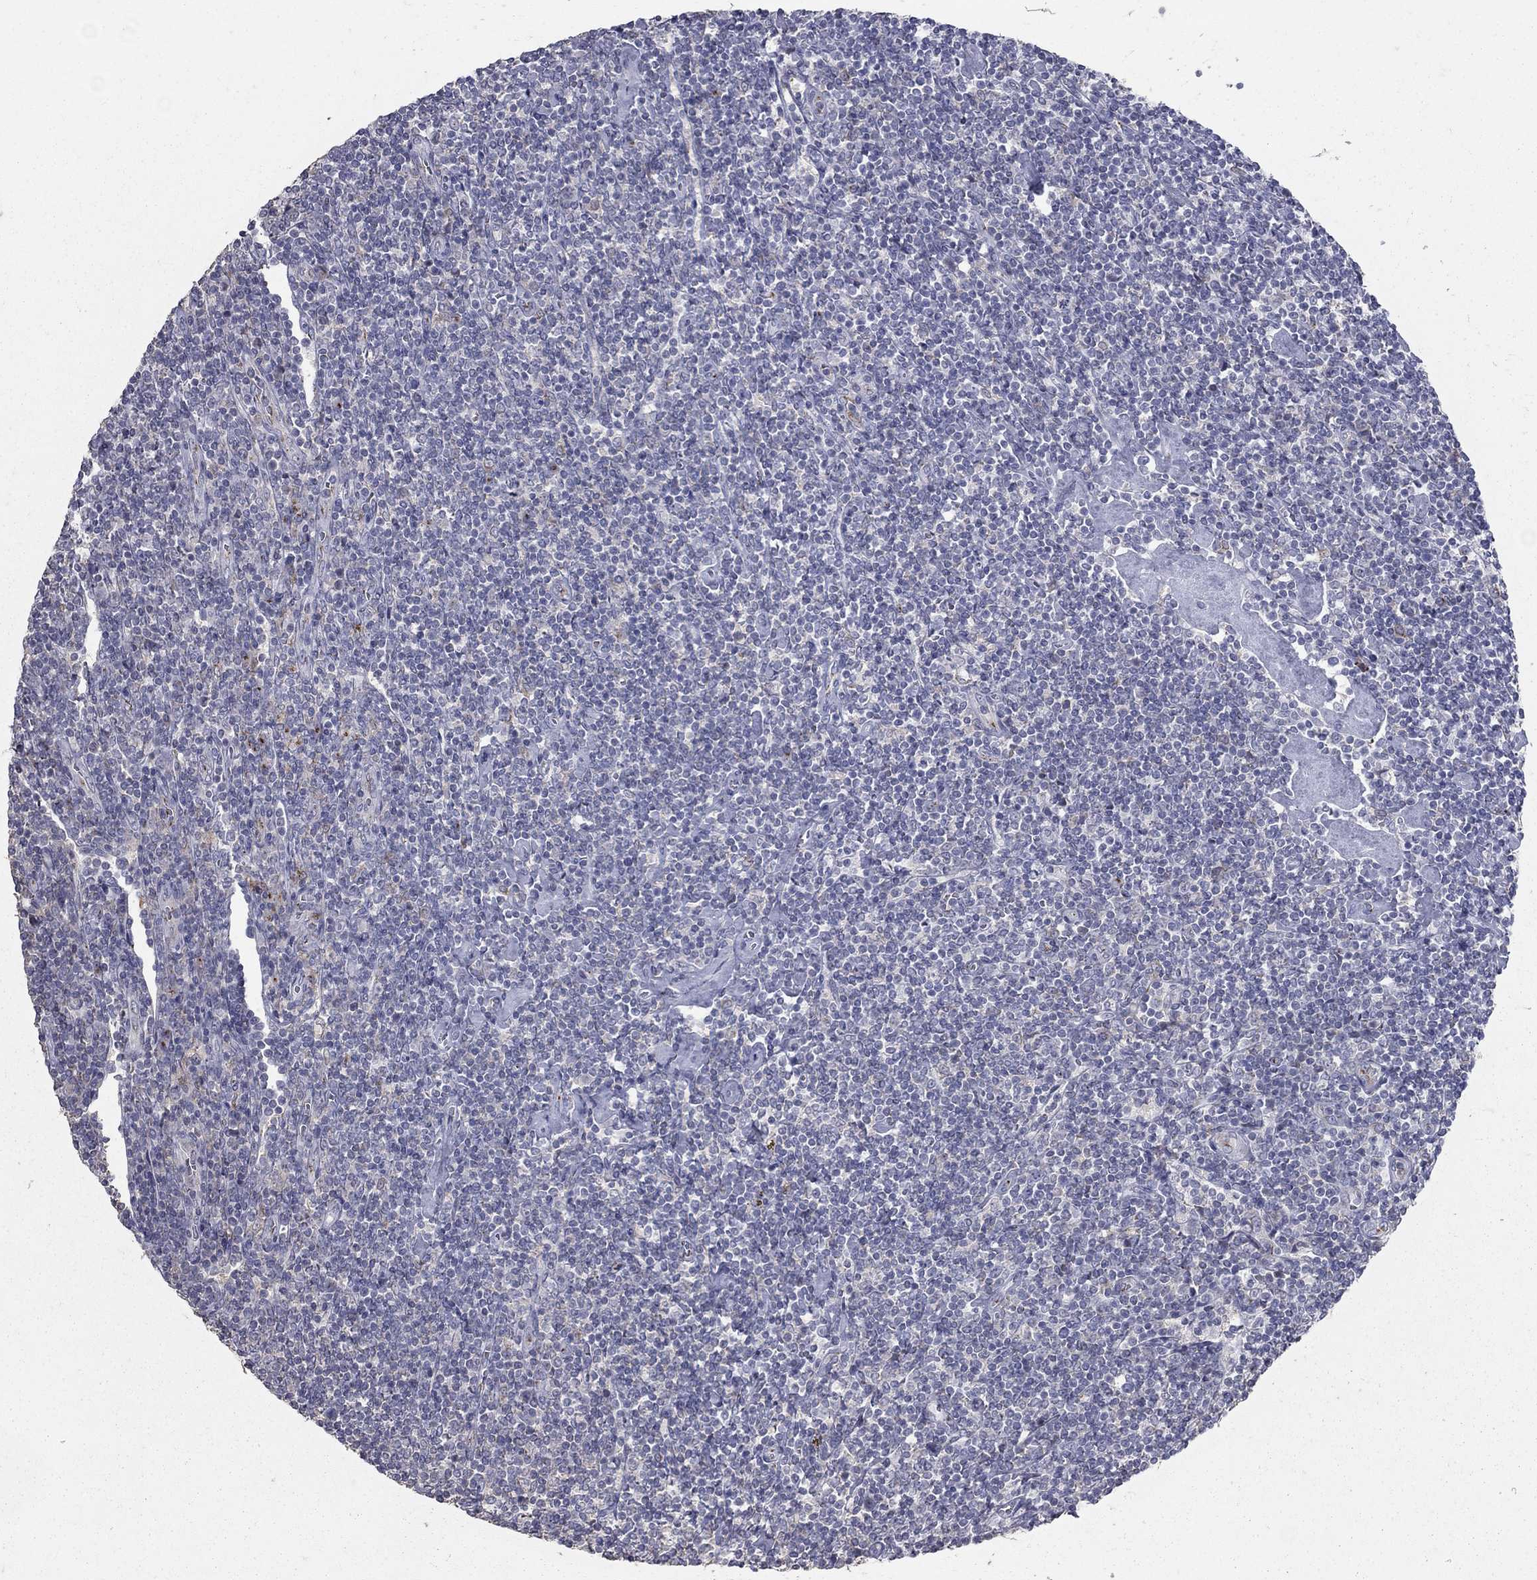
{"staining": {"intensity": "negative", "quantity": "none", "location": "none"}, "tissue": "lymphoma", "cell_type": "Tumor cells", "image_type": "cancer", "snomed": [{"axis": "morphology", "description": "Hodgkin's disease, NOS"}, {"axis": "topography", "description": "Lymph node"}], "caption": "Image shows no significant protein positivity in tumor cells of Hodgkin's disease.", "gene": "KIAA0319L", "patient": {"sex": "male", "age": 40}}